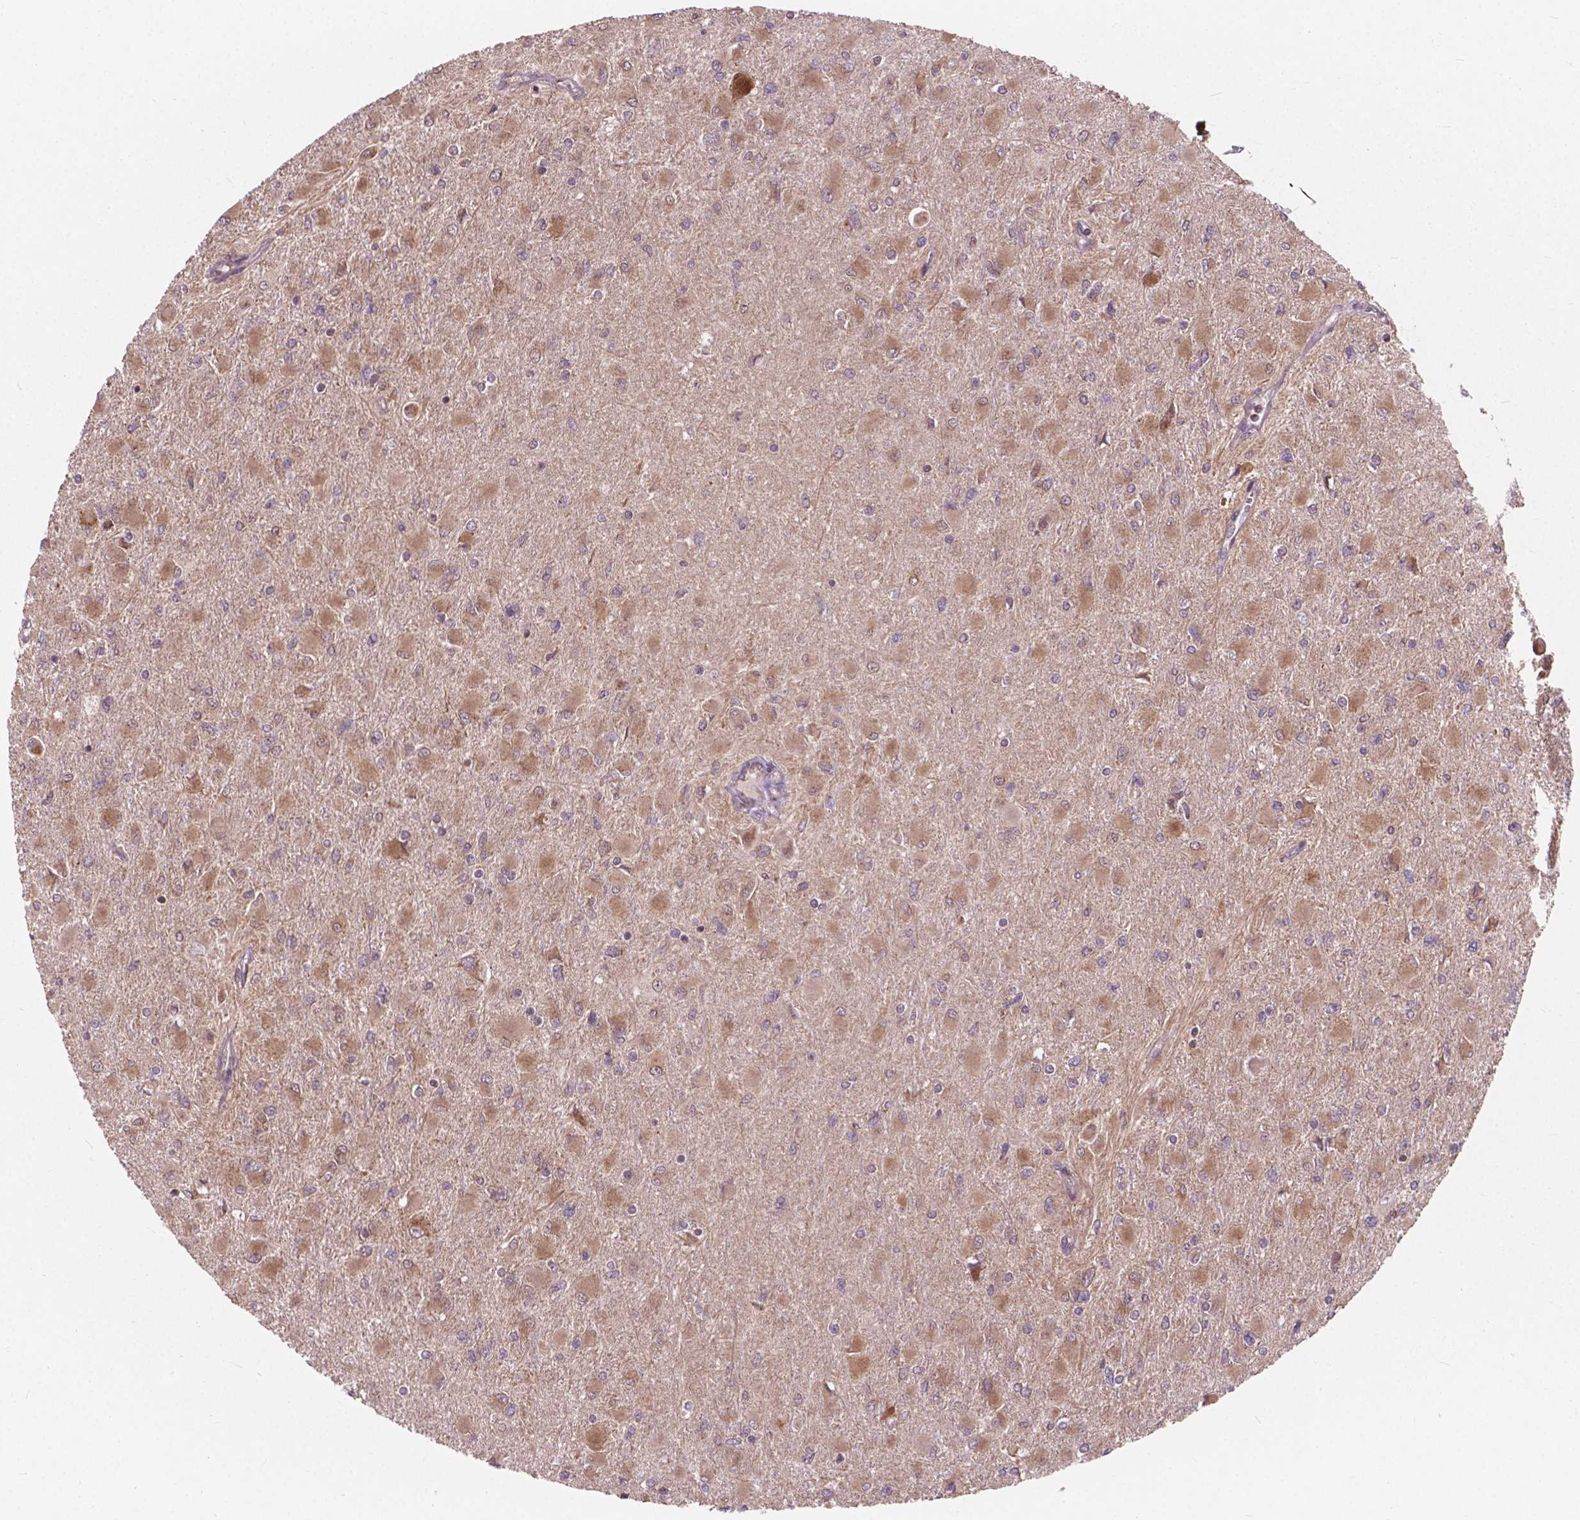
{"staining": {"intensity": "negative", "quantity": "none", "location": "none"}, "tissue": "glioma", "cell_type": "Tumor cells", "image_type": "cancer", "snomed": [{"axis": "morphology", "description": "Glioma, malignant, High grade"}, {"axis": "topography", "description": "Cerebral cortex"}], "caption": "An image of human glioma is negative for staining in tumor cells. (DAB IHC, high magnification).", "gene": "MRPL33", "patient": {"sex": "female", "age": 36}}